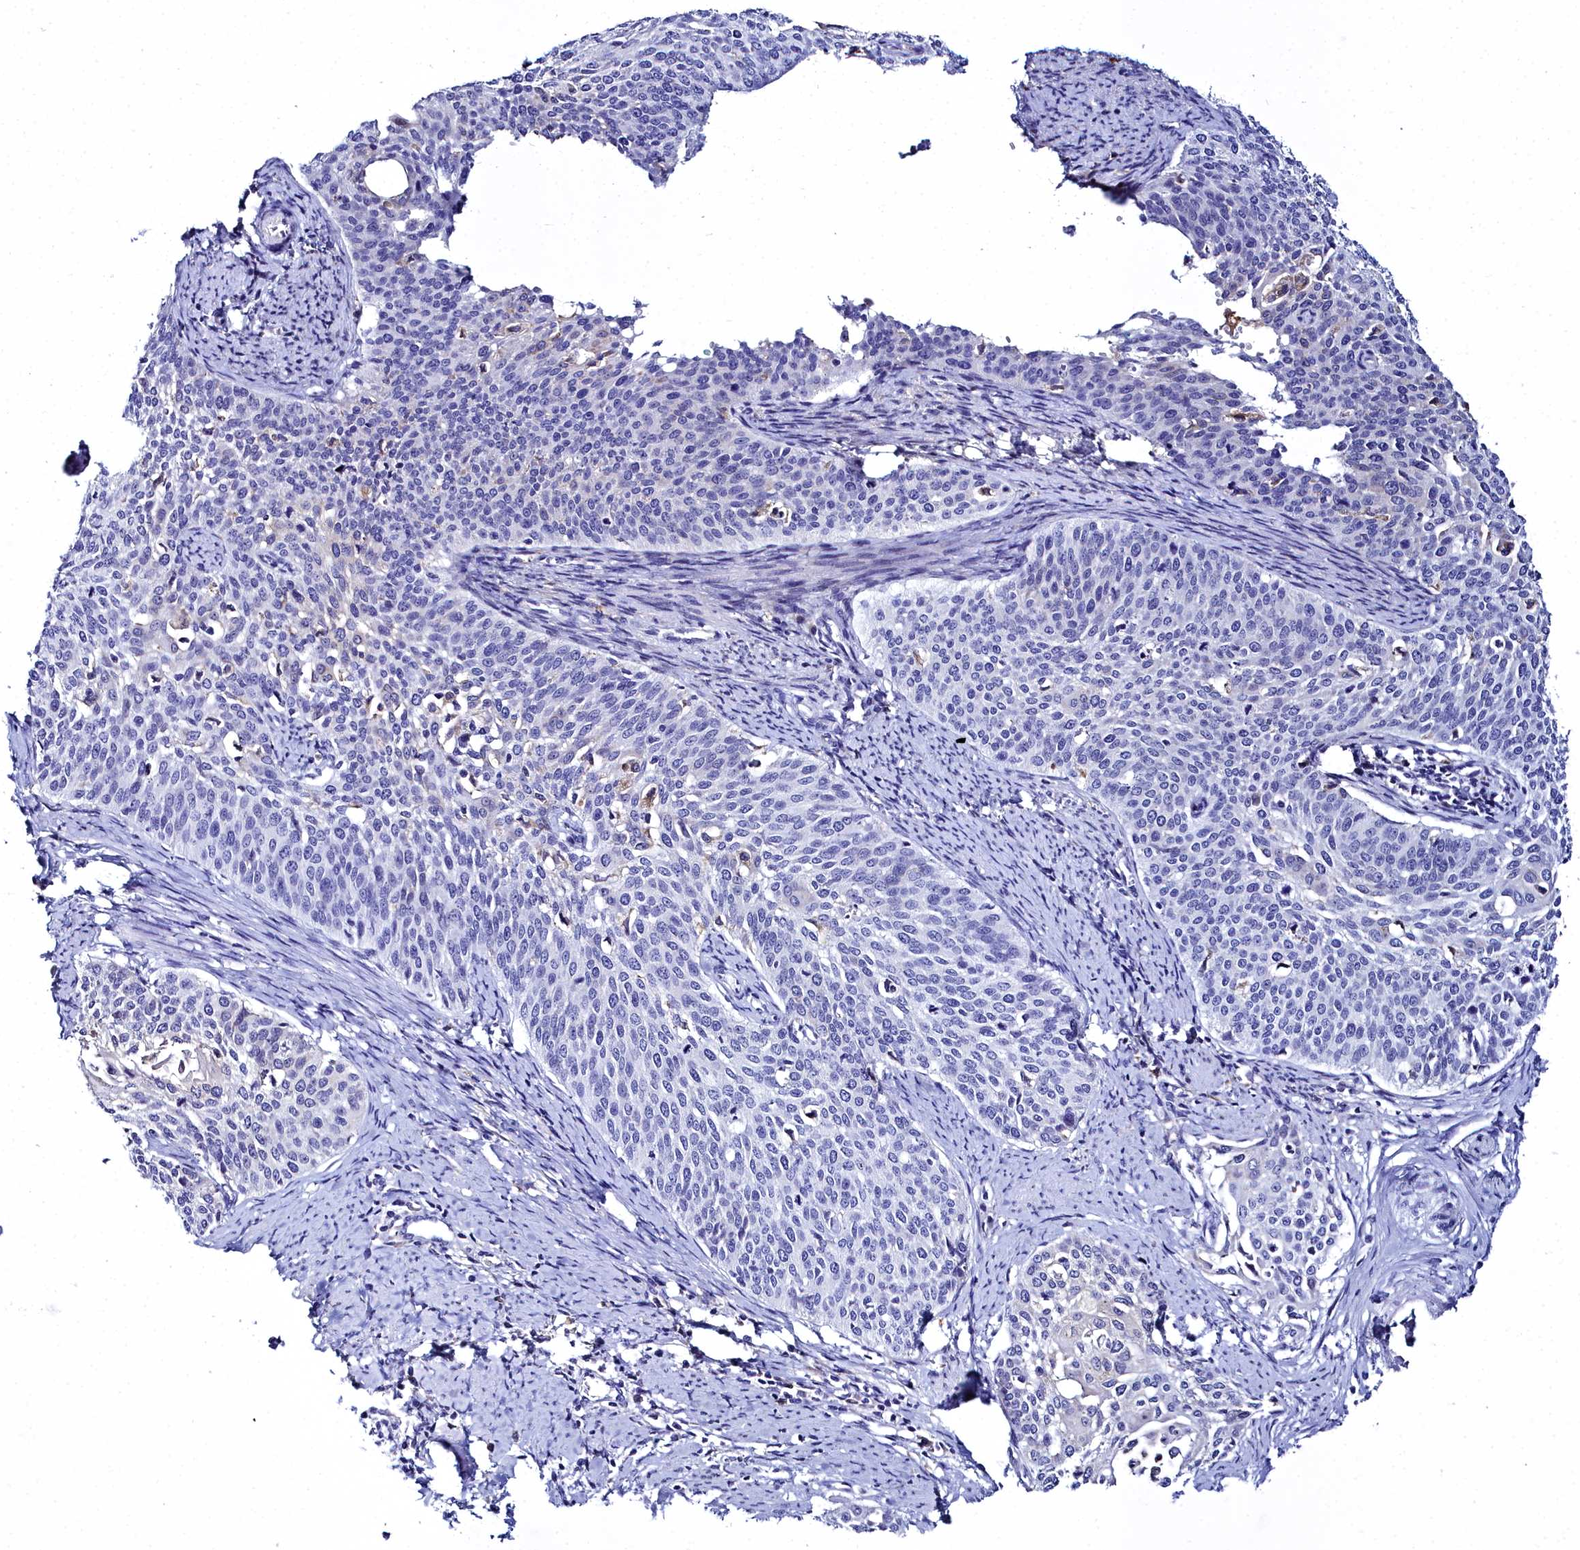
{"staining": {"intensity": "negative", "quantity": "none", "location": "none"}, "tissue": "cervical cancer", "cell_type": "Tumor cells", "image_type": "cancer", "snomed": [{"axis": "morphology", "description": "Squamous cell carcinoma, NOS"}, {"axis": "topography", "description": "Cervix"}], "caption": "Cervical cancer (squamous cell carcinoma) was stained to show a protein in brown. There is no significant staining in tumor cells.", "gene": "ELAPOR2", "patient": {"sex": "female", "age": 44}}